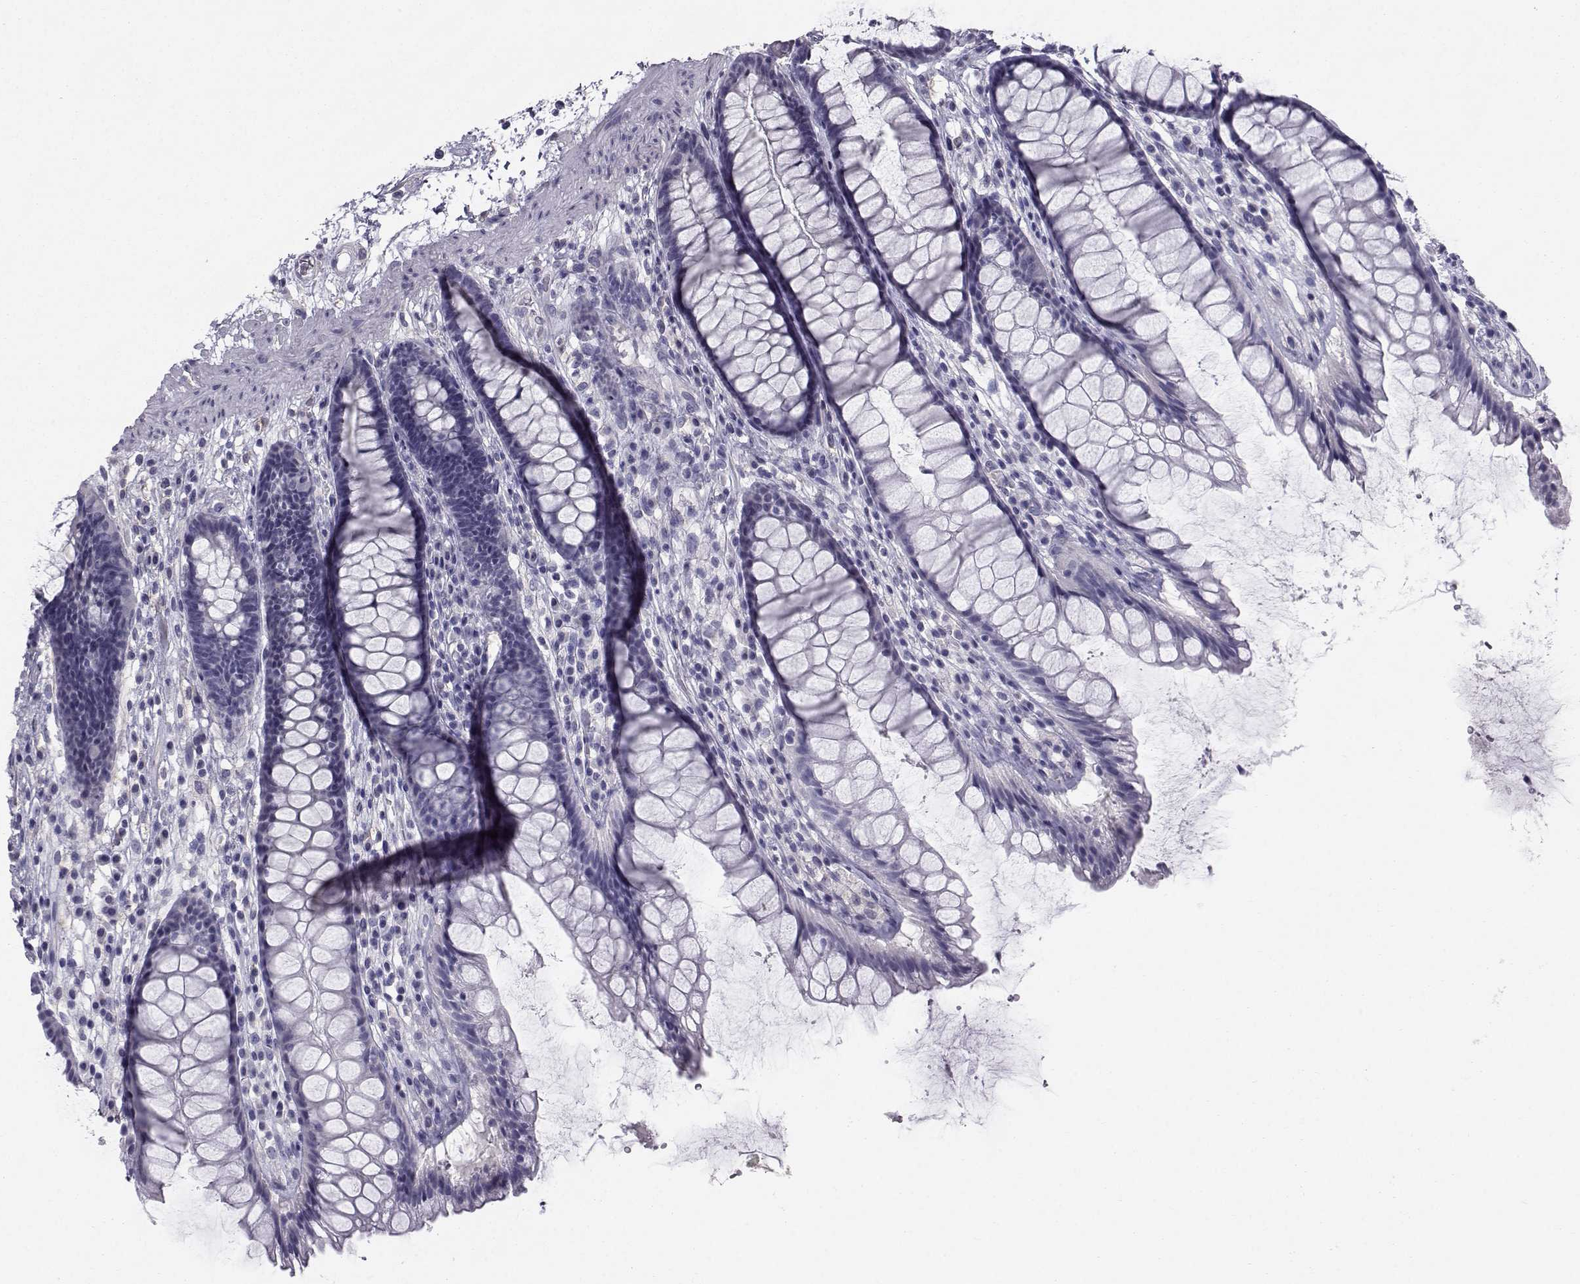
{"staining": {"intensity": "negative", "quantity": "none", "location": "none"}, "tissue": "rectum", "cell_type": "Glandular cells", "image_type": "normal", "snomed": [{"axis": "morphology", "description": "Normal tissue, NOS"}, {"axis": "topography", "description": "Rectum"}], "caption": "The immunohistochemistry histopathology image has no significant positivity in glandular cells of rectum. The staining was performed using DAB (3,3'-diaminobenzidine) to visualize the protein expression in brown, while the nuclei were stained in blue with hematoxylin (Magnification: 20x).", "gene": "SPDYE4", "patient": {"sex": "male", "age": 72}}